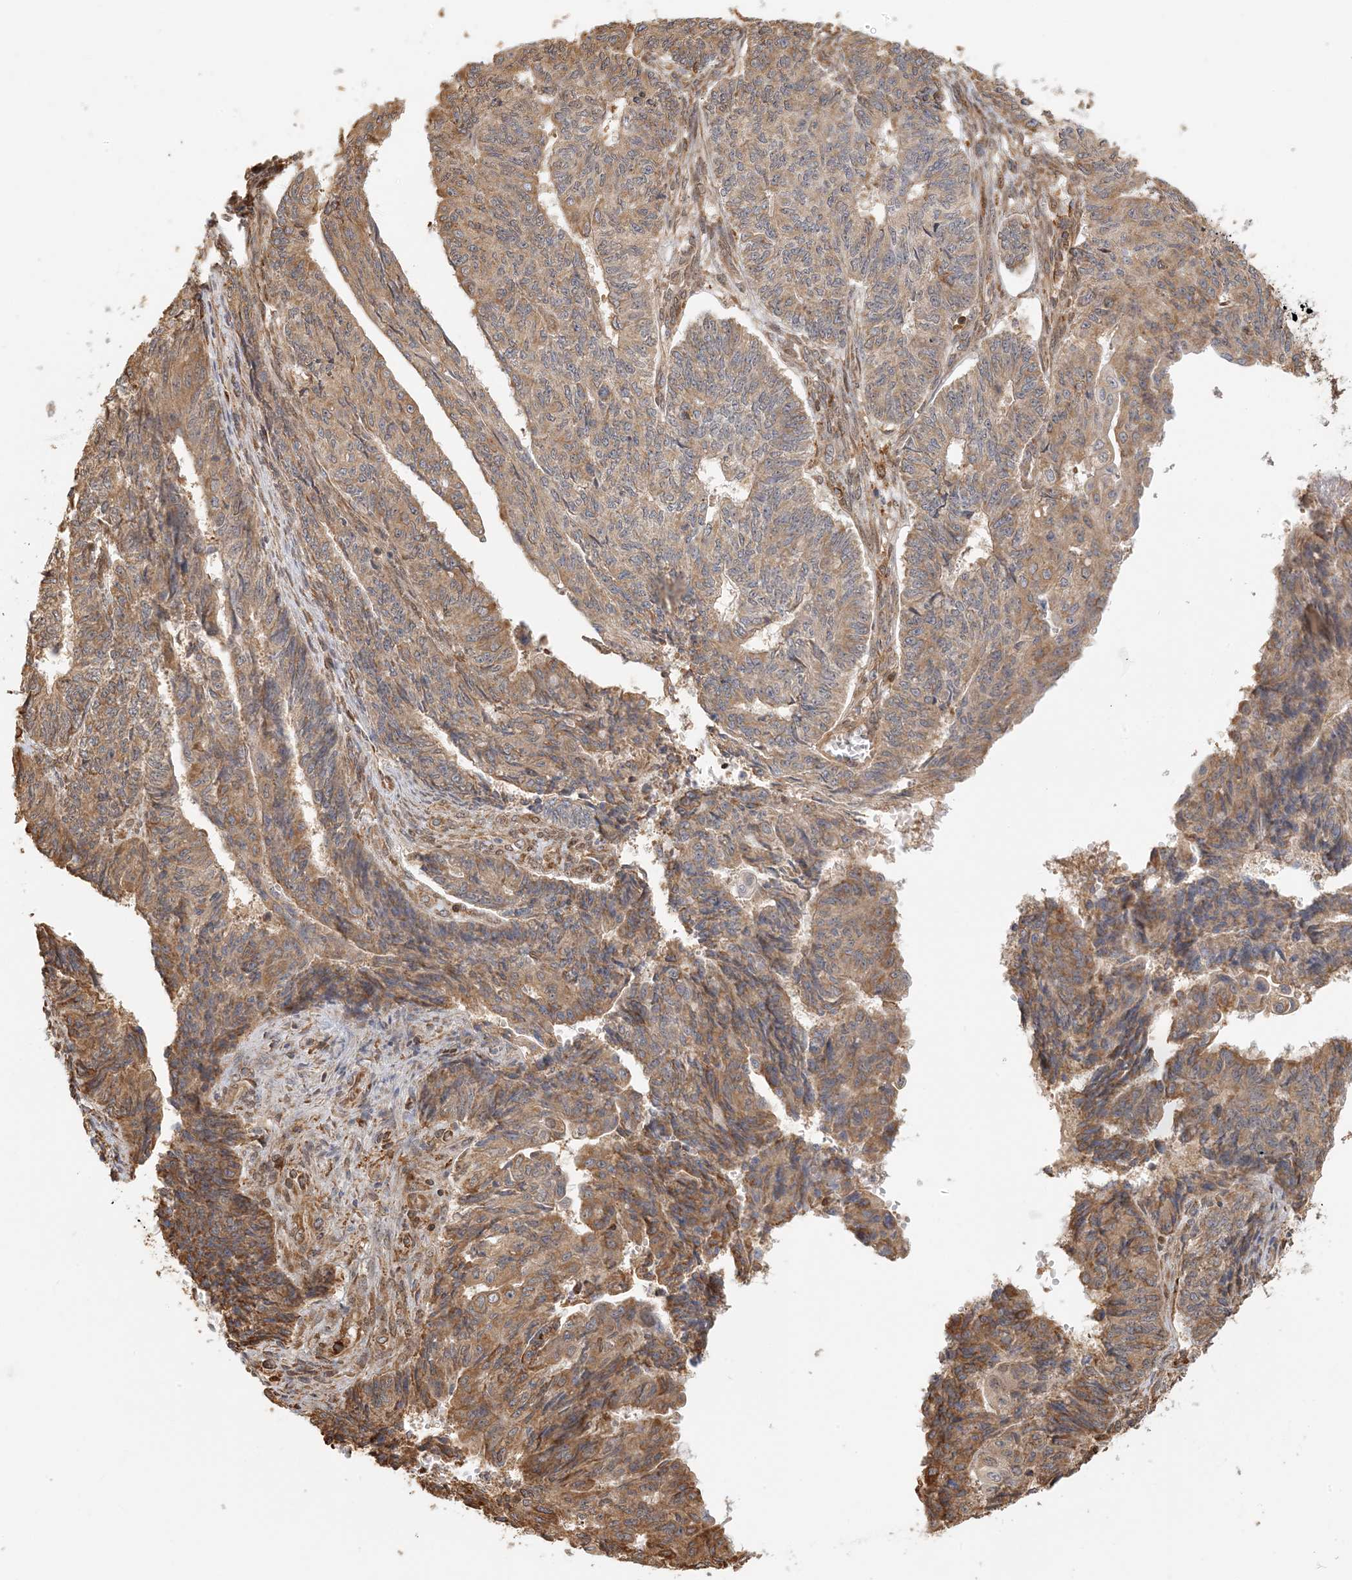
{"staining": {"intensity": "moderate", "quantity": ">75%", "location": "cytoplasmic/membranous"}, "tissue": "endometrial cancer", "cell_type": "Tumor cells", "image_type": "cancer", "snomed": [{"axis": "morphology", "description": "Adenocarcinoma, NOS"}, {"axis": "topography", "description": "Endometrium"}], "caption": "Moderate cytoplasmic/membranous positivity is identified in approximately >75% of tumor cells in endometrial adenocarcinoma. The protein is shown in brown color, while the nuclei are stained blue.", "gene": "HNMT", "patient": {"sex": "female", "age": 32}}